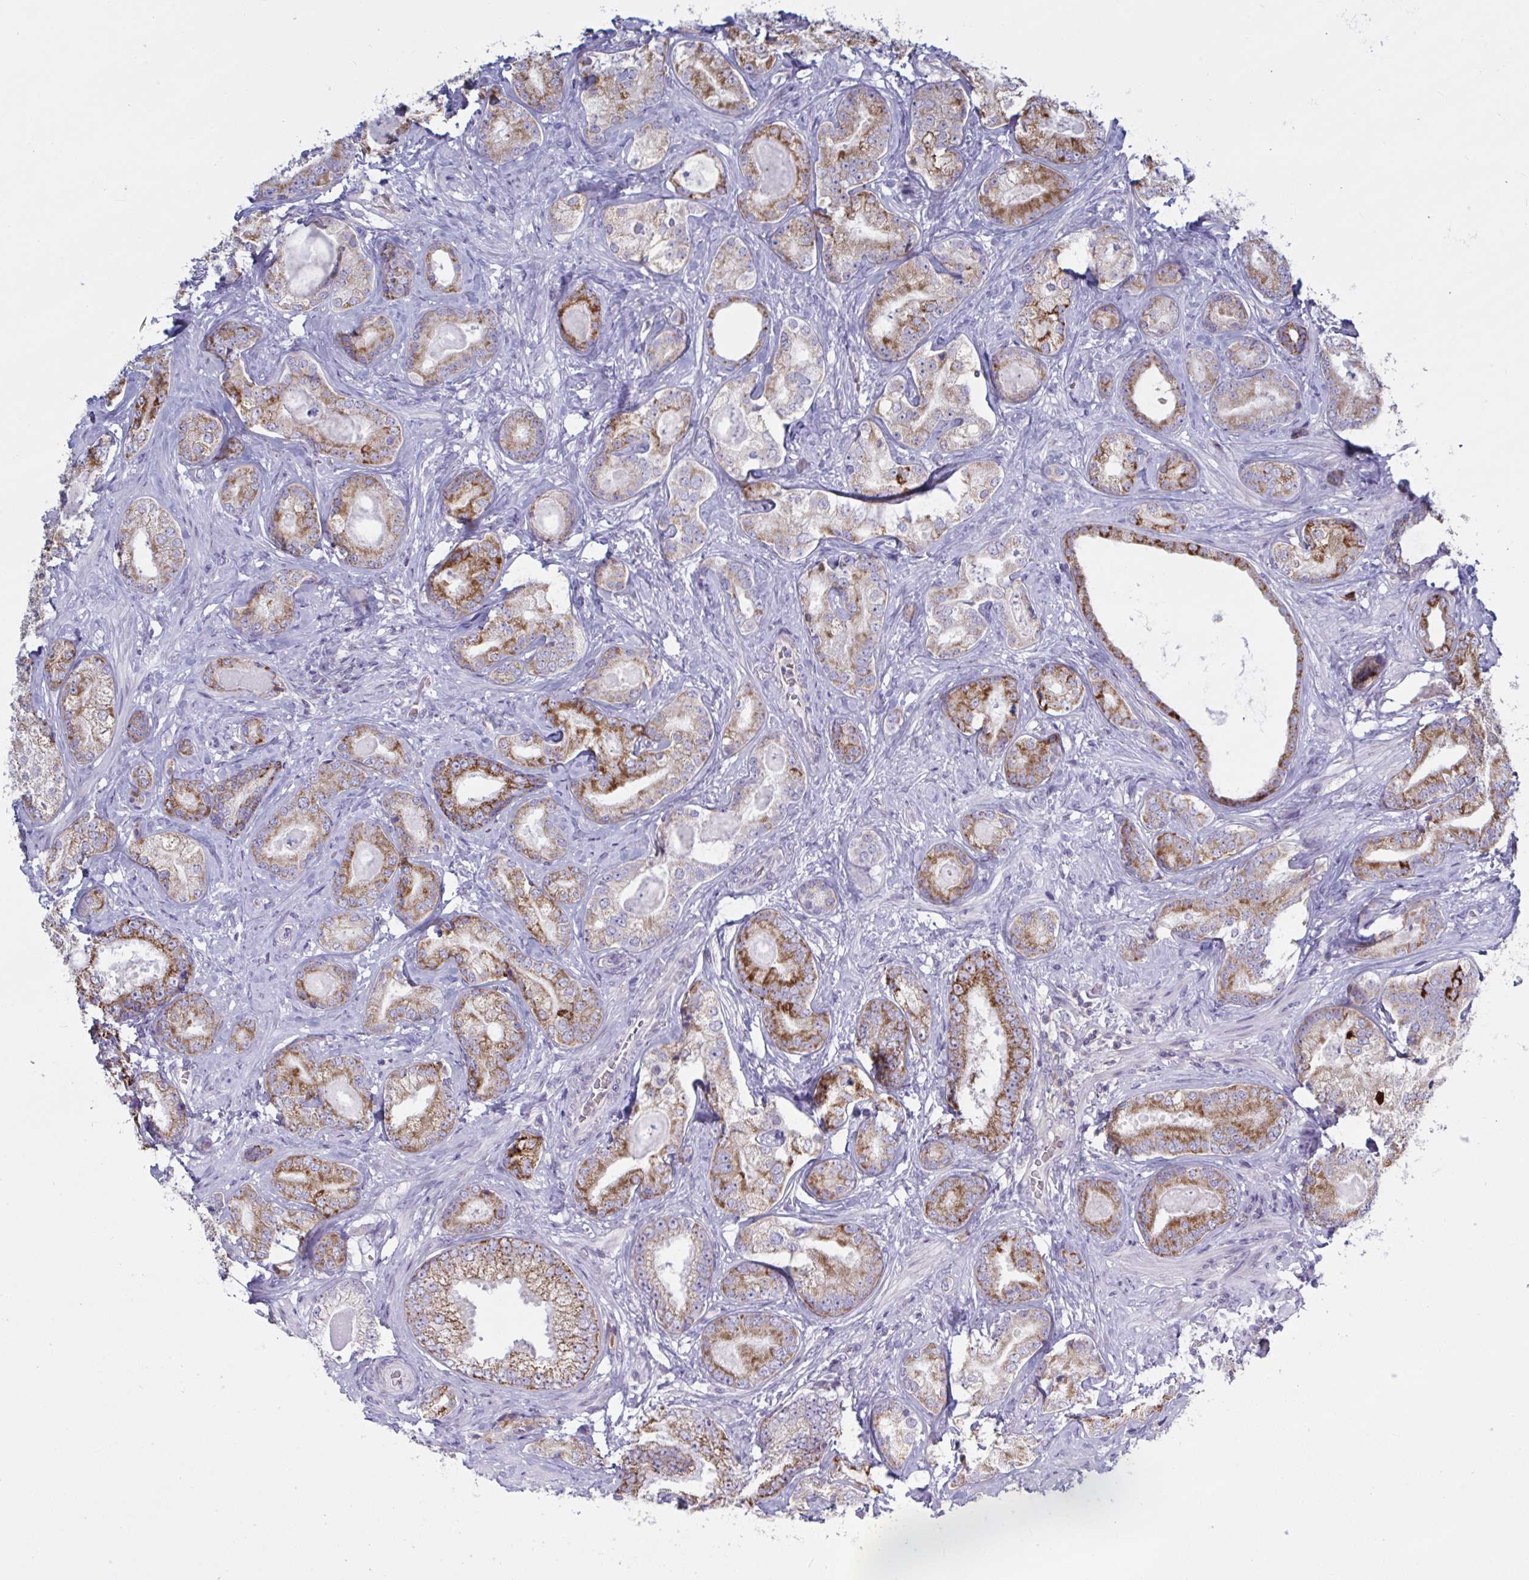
{"staining": {"intensity": "moderate", "quantity": "25%-75%", "location": "cytoplasmic/membranous"}, "tissue": "prostate cancer", "cell_type": "Tumor cells", "image_type": "cancer", "snomed": [{"axis": "morphology", "description": "Adenocarcinoma, High grade"}, {"axis": "topography", "description": "Prostate"}], "caption": "Immunohistochemical staining of adenocarcinoma (high-grade) (prostate) demonstrates medium levels of moderate cytoplasmic/membranous expression in about 25%-75% of tumor cells.", "gene": "TANK", "patient": {"sex": "male", "age": 62}}